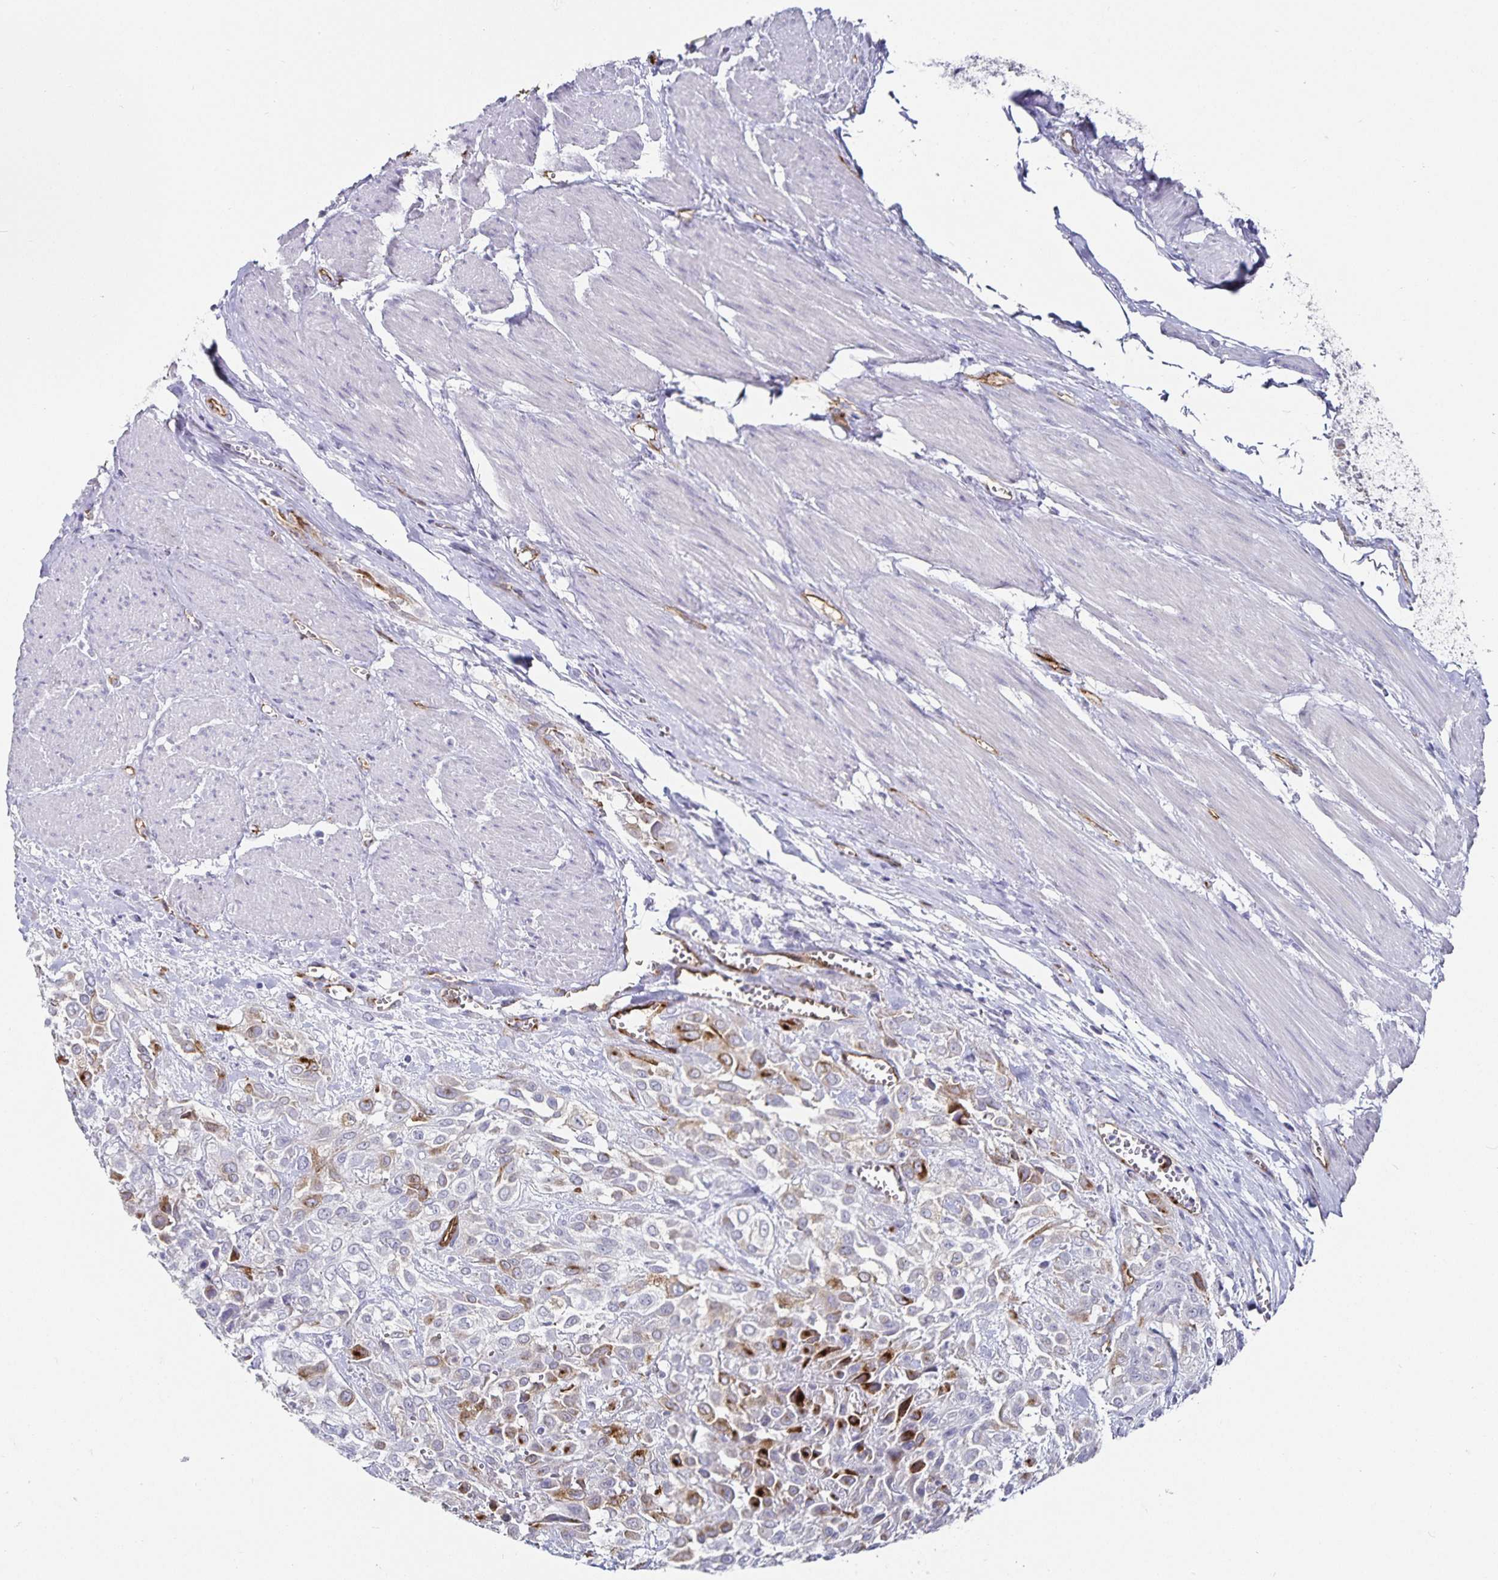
{"staining": {"intensity": "moderate", "quantity": "<25%", "location": "cytoplasmic/membranous"}, "tissue": "urothelial cancer", "cell_type": "Tumor cells", "image_type": "cancer", "snomed": [{"axis": "morphology", "description": "Urothelial carcinoma, High grade"}, {"axis": "topography", "description": "Urinary bladder"}], "caption": "Protein staining exhibits moderate cytoplasmic/membranous expression in about <25% of tumor cells in urothelial cancer. (DAB = brown stain, brightfield microscopy at high magnification).", "gene": "PODXL", "patient": {"sex": "male", "age": 57}}